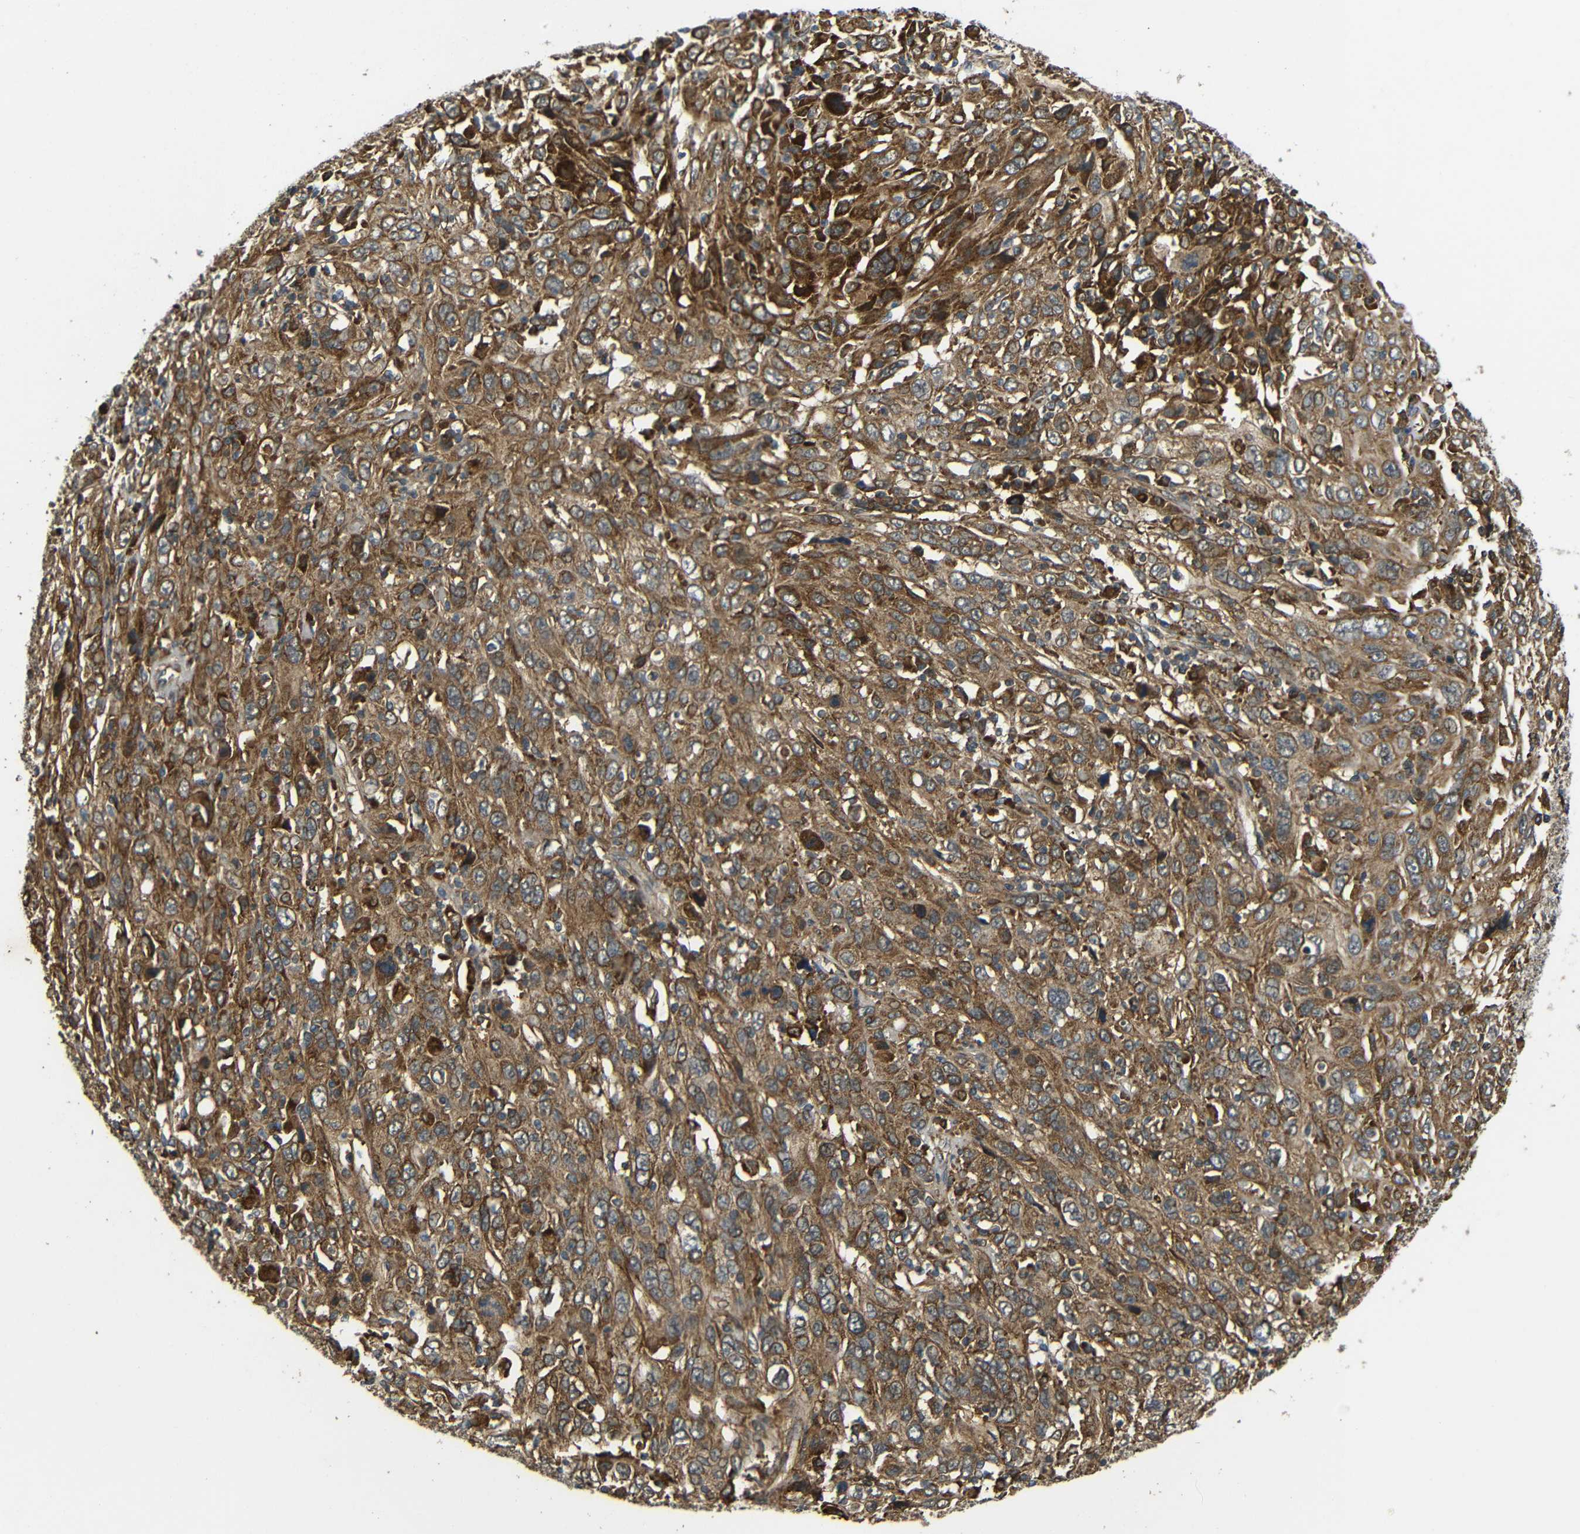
{"staining": {"intensity": "strong", "quantity": ">75%", "location": "cytoplasmic/membranous"}, "tissue": "cervical cancer", "cell_type": "Tumor cells", "image_type": "cancer", "snomed": [{"axis": "morphology", "description": "Squamous cell carcinoma, NOS"}, {"axis": "topography", "description": "Cervix"}], "caption": "Immunohistochemistry photomicrograph of neoplastic tissue: squamous cell carcinoma (cervical) stained using IHC shows high levels of strong protein expression localized specifically in the cytoplasmic/membranous of tumor cells, appearing as a cytoplasmic/membranous brown color.", "gene": "EPHB2", "patient": {"sex": "female", "age": 46}}